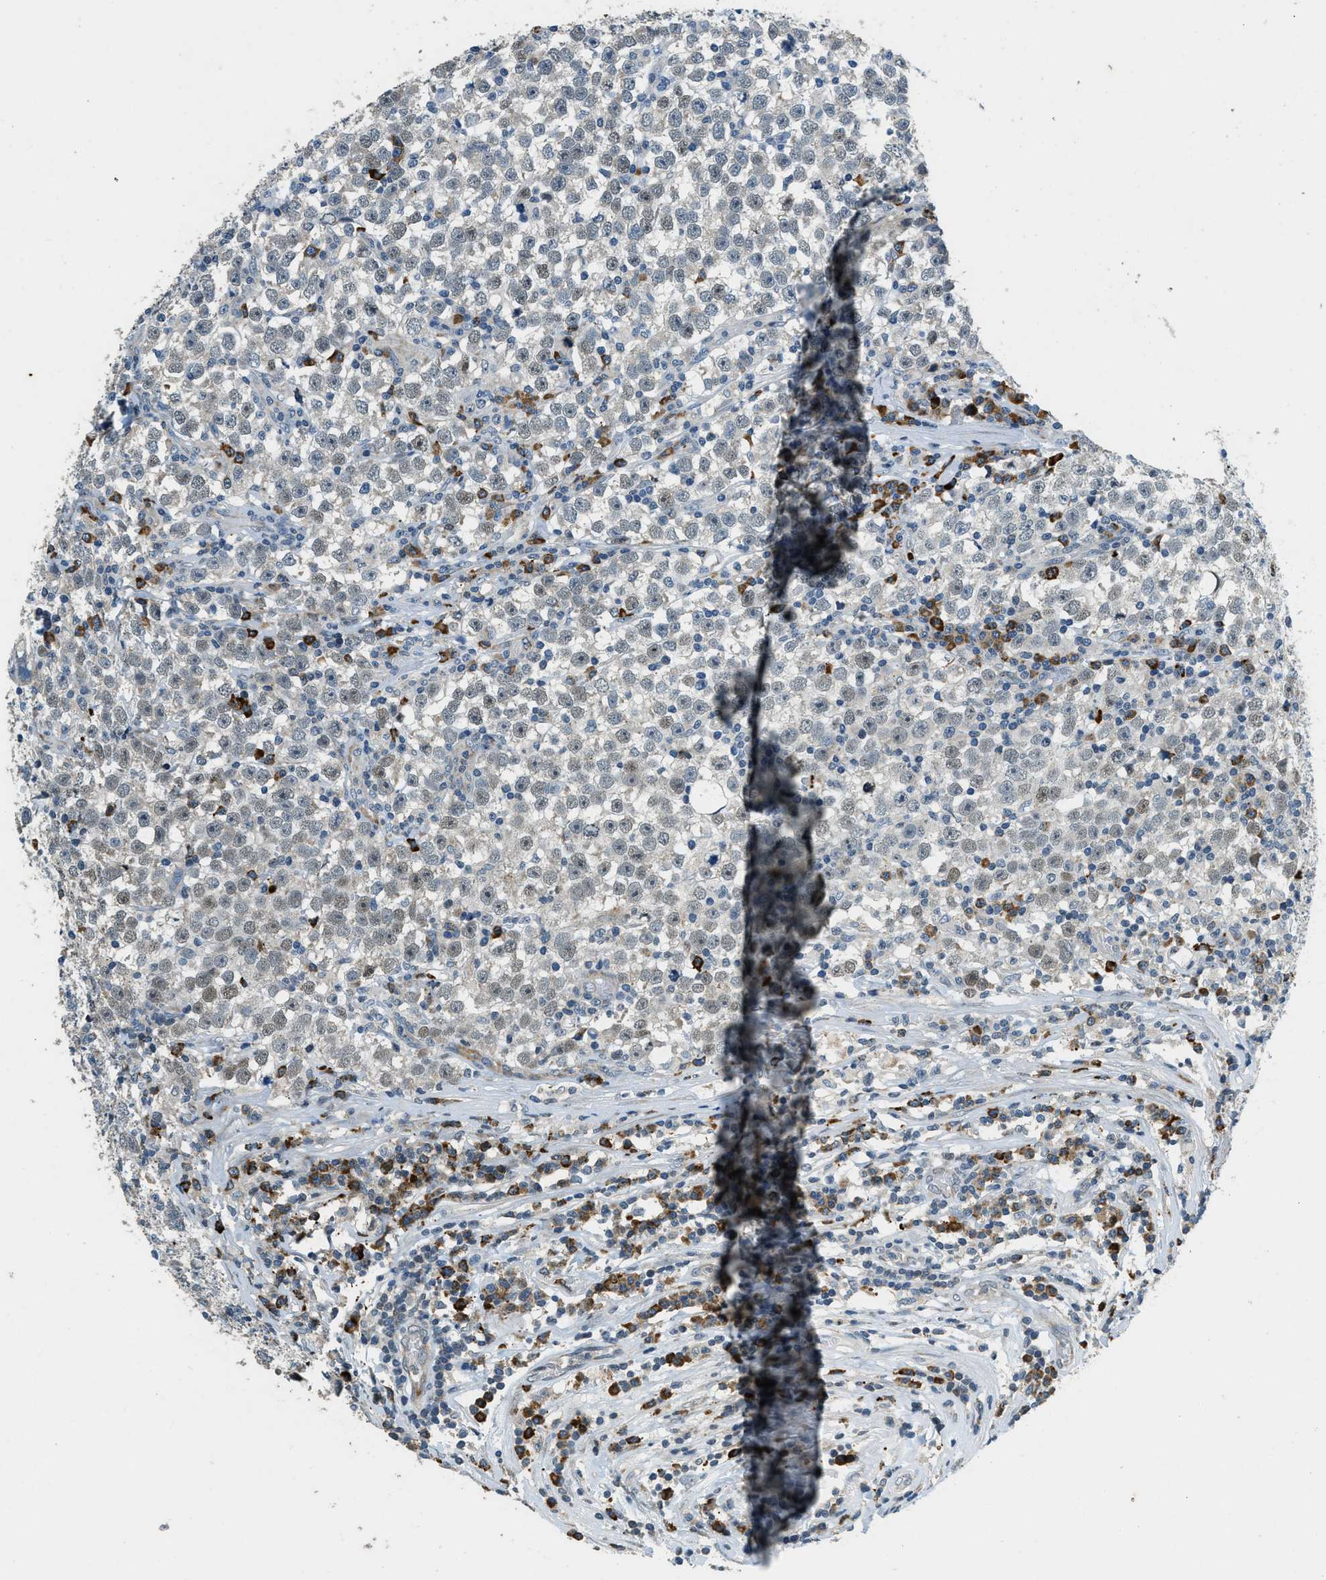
{"staining": {"intensity": "weak", "quantity": "<25%", "location": "nuclear"}, "tissue": "testis cancer", "cell_type": "Tumor cells", "image_type": "cancer", "snomed": [{"axis": "morphology", "description": "Seminoma, NOS"}, {"axis": "topography", "description": "Testis"}], "caption": "An image of human seminoma (testis) is negative for staining in tumor cells.", "gene": "HERC2", "patient": {"sex": "male", "age": 43}}